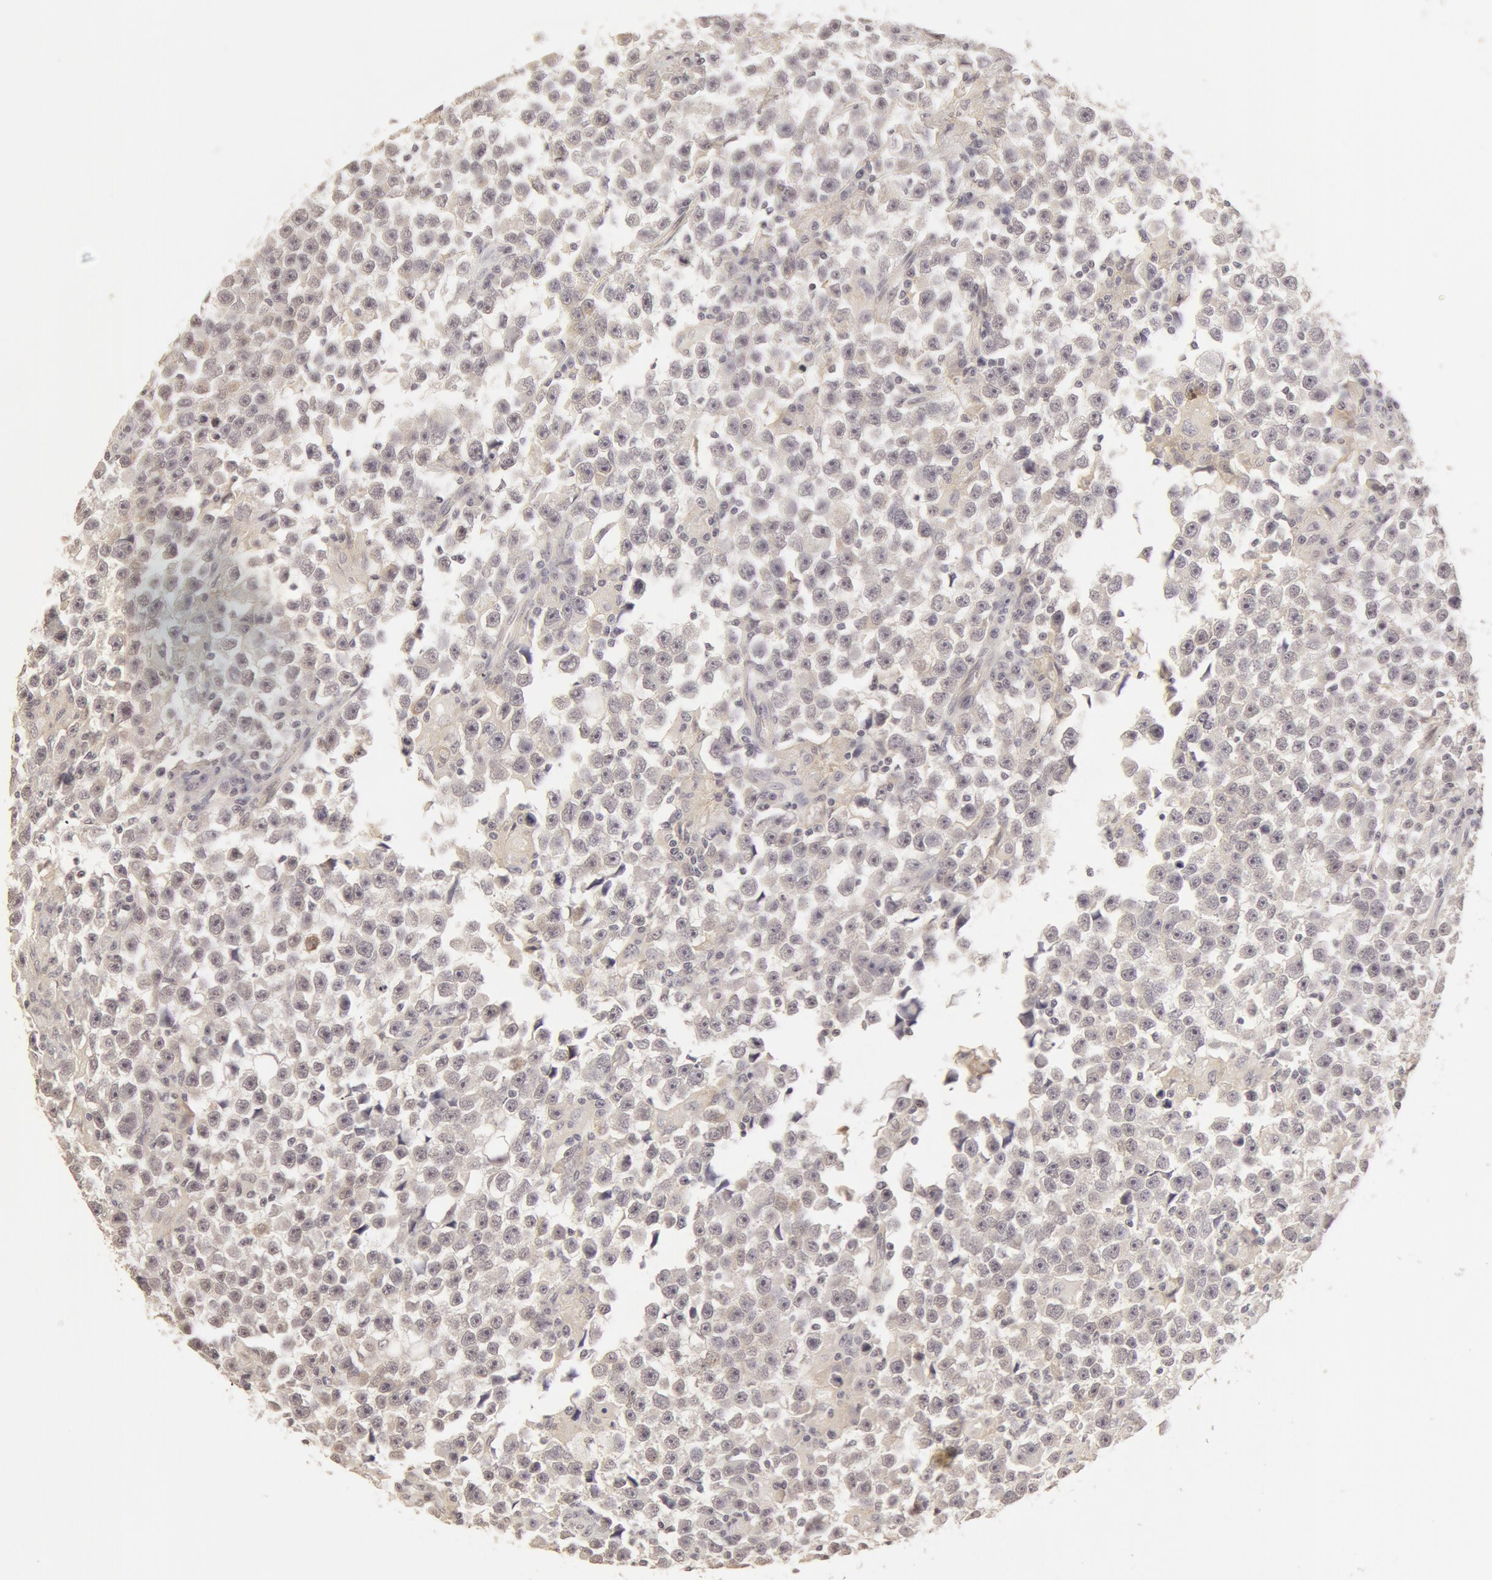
{"staining": {"intensity": "weak", "quantity": ">75%", "location": "nuclear"}, "tissue": "testis cancer", "cell_type": "Tumor cells", "image_type": "cancer", "snomed": [{"axis": "morphology", "description": "Seminoma, NOS"}, {"axis": "topography", "description": "Testis"}], "caption": "The histopathology image exhibits a brown stain indicating the presence of a protein in the nuclear of tumor cells in testis cancer. (DAB (3,3'-diaminobenzidine) IHC with brightfield microscopy, high magnification).", "gene": "ADAM10", "patient": {"sex": "male", "age": 33}}